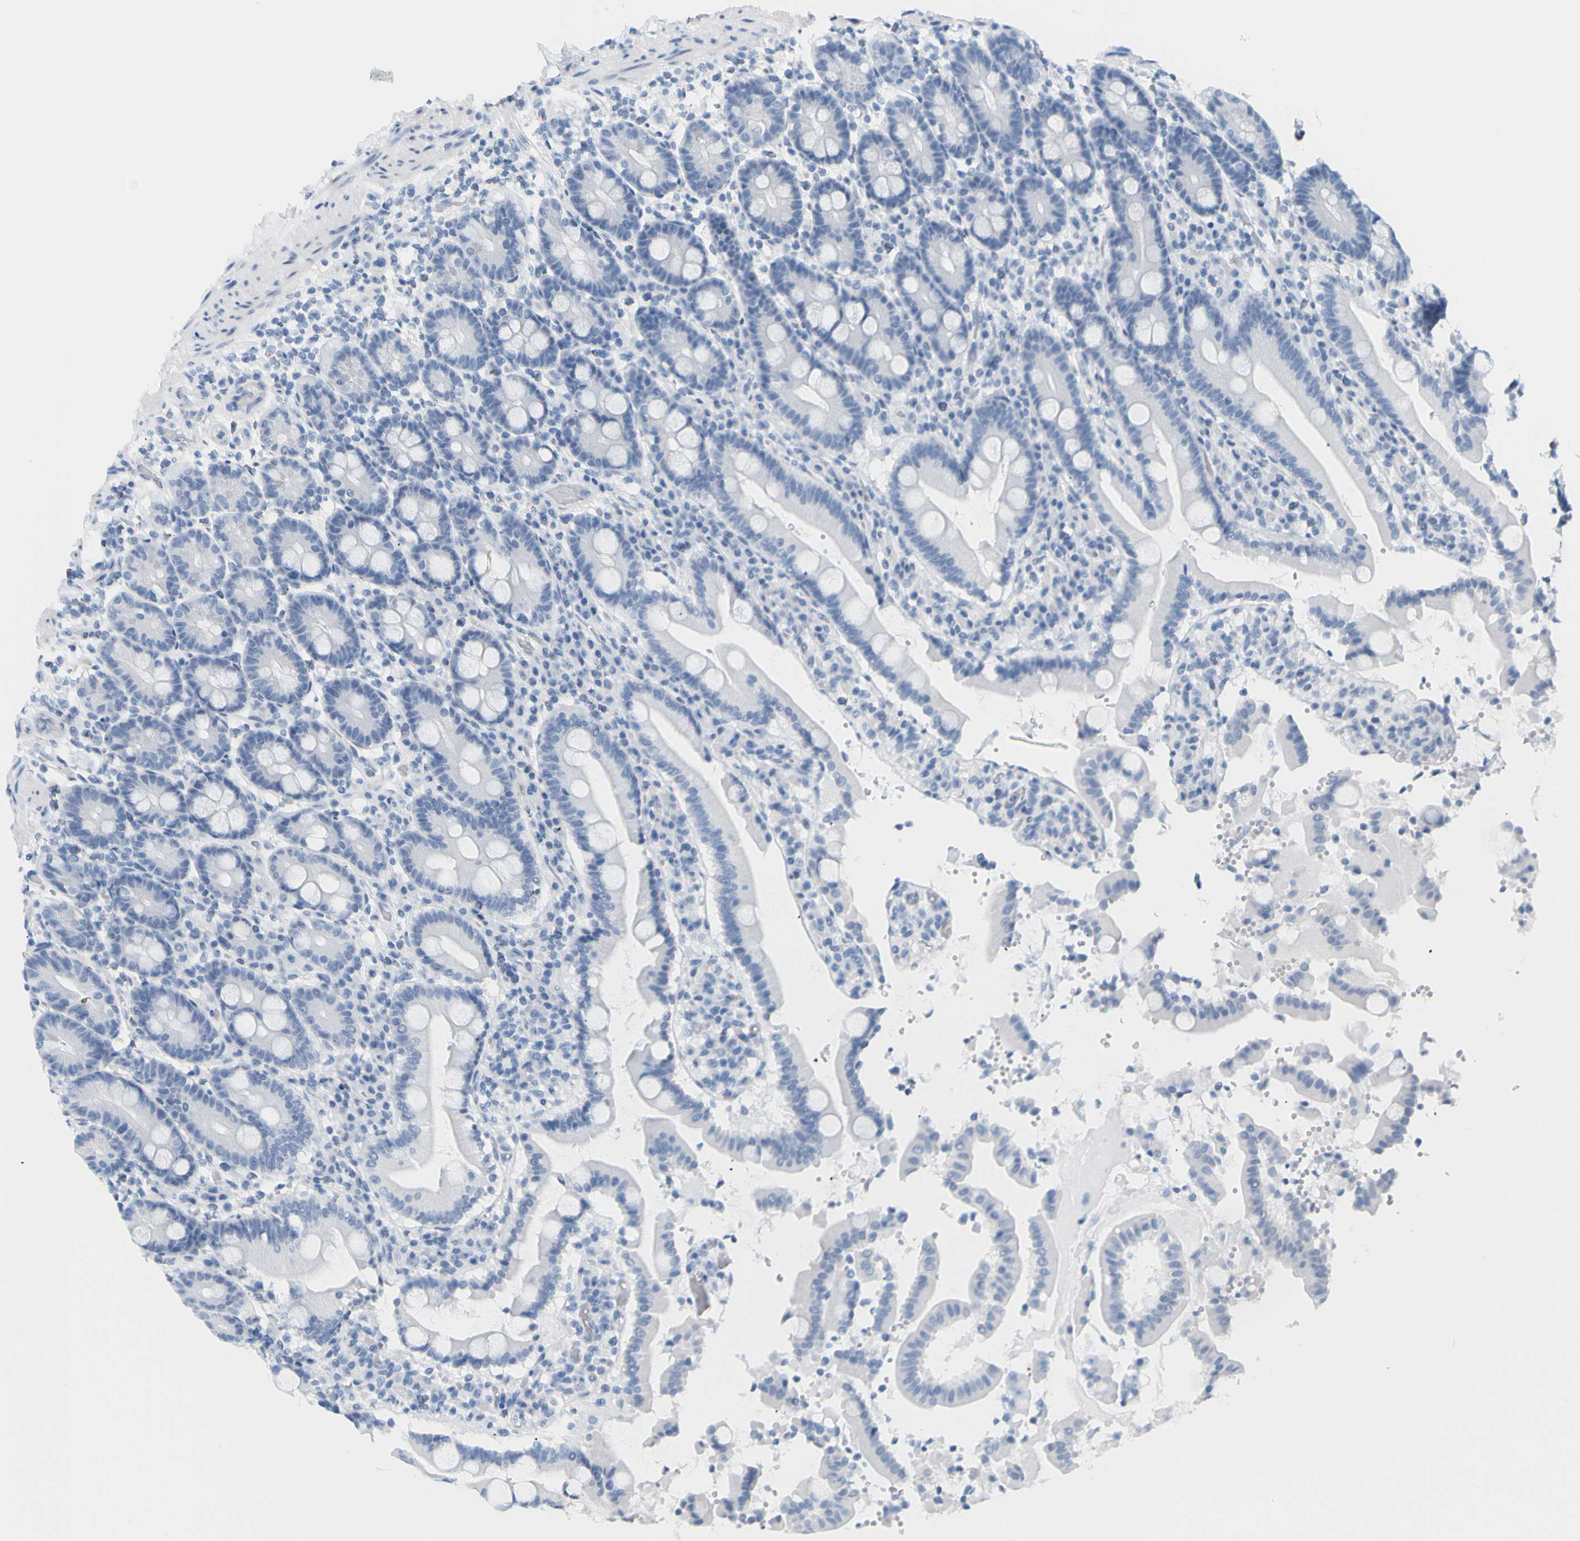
{"staining": {"intensity": "negative", "quantity": "none", "location": "none"}, "tissue": "duodenum", "cell_type": "Glandular cells", "image_type": "normal", "snomed": [{"axis": "morphology", "description": "Normal tissue, NOS"}, {"axis": "topography", "description": "Small intestine, NOS"}], "caption": "DAB (3,3'-diaminobenzidine) immunohistochemical staining of unremarkable duodenum displays no significant expression in glandular cells.", "gene": "OPN1SW", "patient": {"sex": "female", "age": 71}}